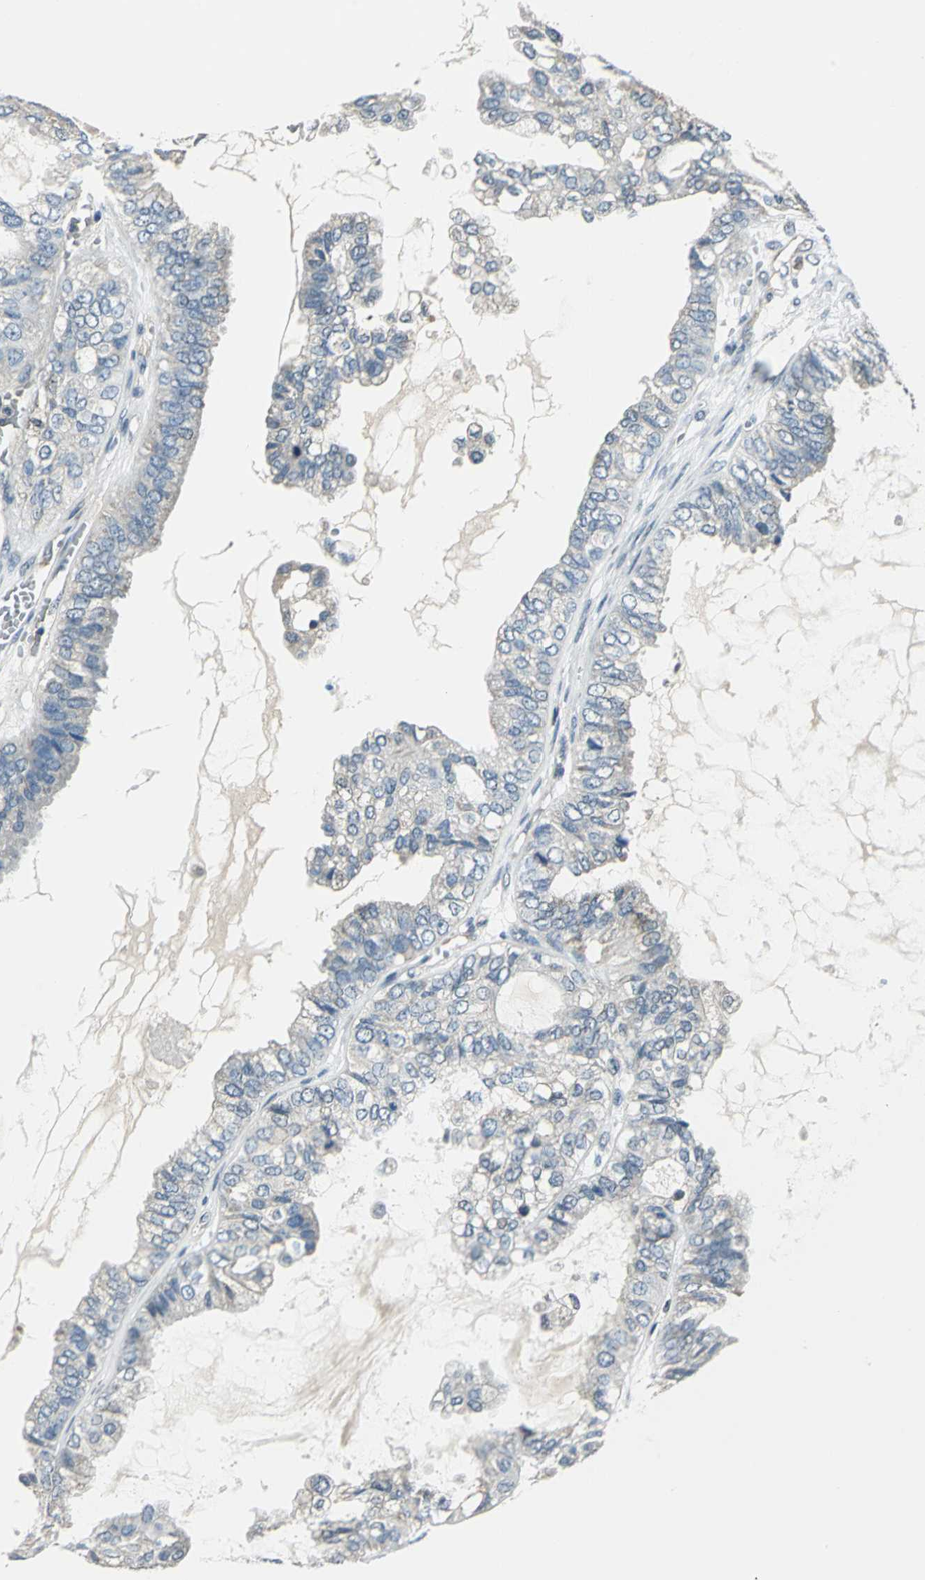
{"staining": {"intensity": "weak", "quantity": "25%-75%", "location": "cytoplasmic/membranous"}, "tissue": "ovarian cancer", "cell_type": "Tumor cells", "image_type": "cancer", "snomed": [{"axis": "morphology", "description": "Carcinoma, NOS"}, {"axis": "morphology", "description": "Carcinoma, endometroid"}, {"axis": "topography", "description": "Ovary"}], "caption": "There is low levels of weak cytoplasmic/membranous expression in tumor cells of ovarian endometroid carcinoma, as demonstrated by immunohistochemical staining (brown color).", "gene": "NUDT2", "patient": {"sex": "female", "age": 50}}